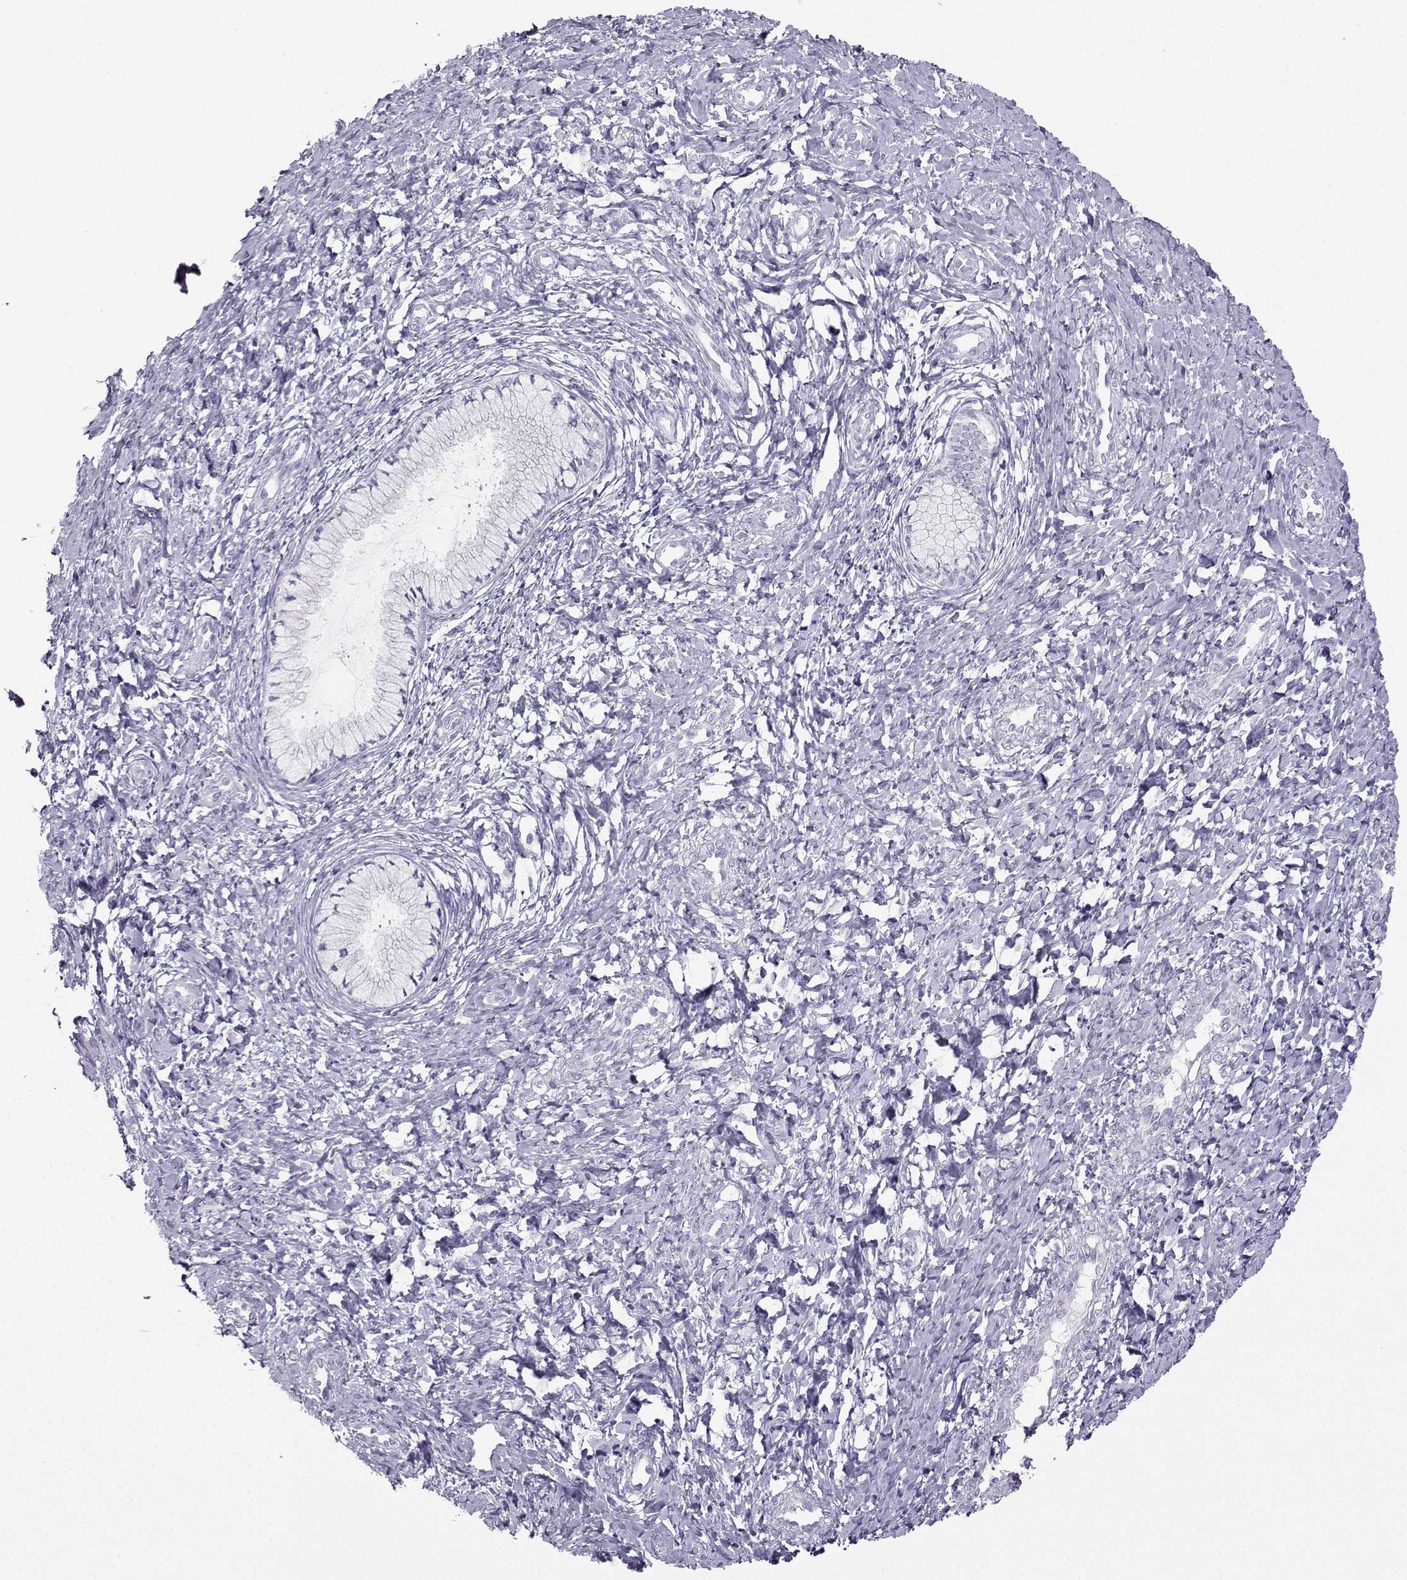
{"staining": {"intensity": "negative", "quantity": "none", "location": "none"}, "tissue": "cervix", "cell_type": "Glandular cells", "image_type": "normal", "snomed": [{"axis": "morphology", "description": "Normal tissue, NOS"}, {"axis": "topography", "description": "Cervix"}], "caption": "An IHC histopathology image of benign cervix is shown. There is no staining in glandular cells of cervix. (Stains: DAB (3,3'-diaminobenzidine) immunohistochemistry (IHC) with hematoxylin counter stain, Microscopy: brightfield microscopy at high magnification).", "gene": "FBXO24", "patient": {"sex": "female", "age": 37}}